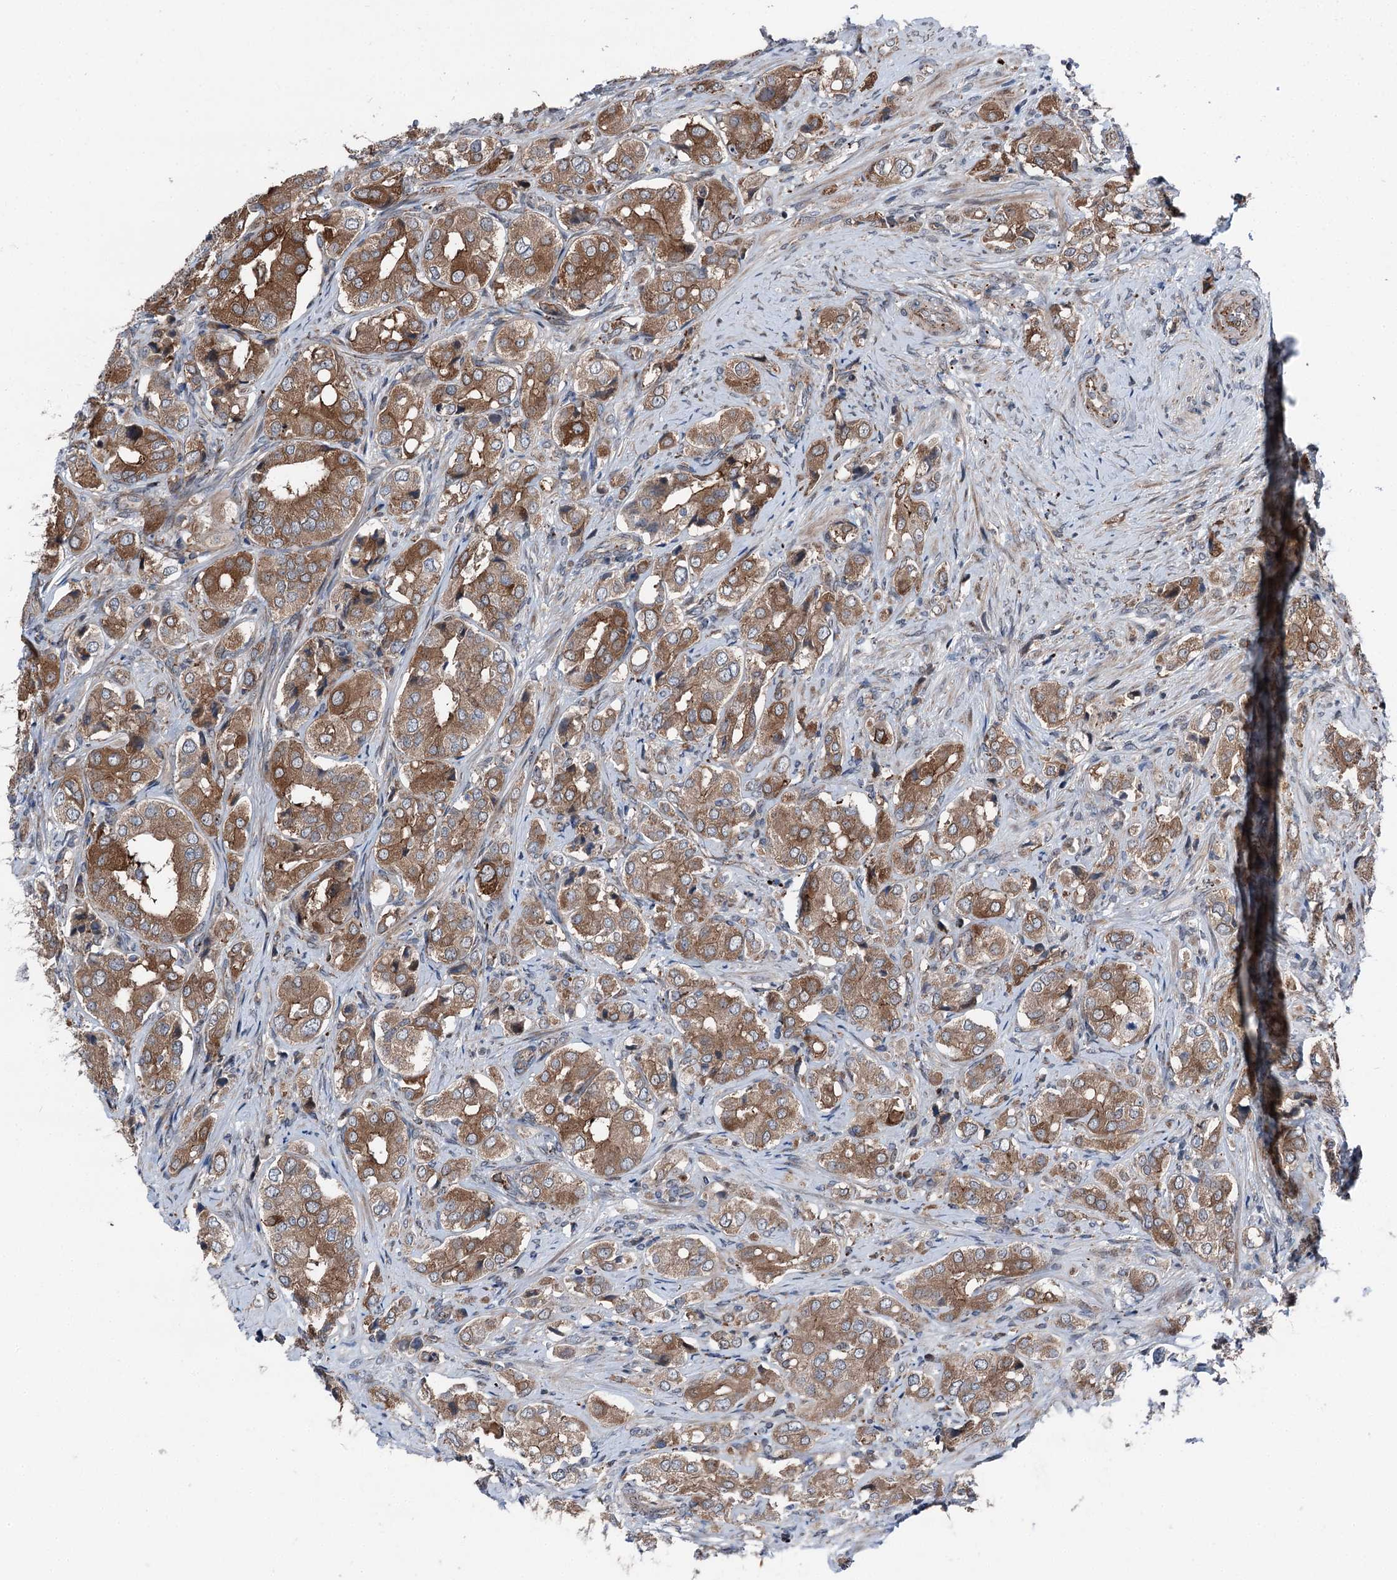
{"staining": {"intensity": "moderate", "quantity": ">75%", "location": "cytoplasmic/membranous"}, "tissue": "prostate cancer", "cell_type": "Tumor cells", "image_type": "cancer", "snomed": [{"axis": "morphology", "description": "Adenocarcinoma, High grade"}, {"axis": "topography", "description": "Prostate"}], "caption": "IHC image of neoplastic tissue: prostate cancer (high-grade adenocarcinoma) stained using immunohistochemistry reveals medium levels of moderate protein expression localized specifically in the cytoplasmic/membranous of tumor cells, appearing as a cytoplasmic/membranous brown color.", "gene": "POLR1D", "patient": {"sex": "male", "age": 65}}